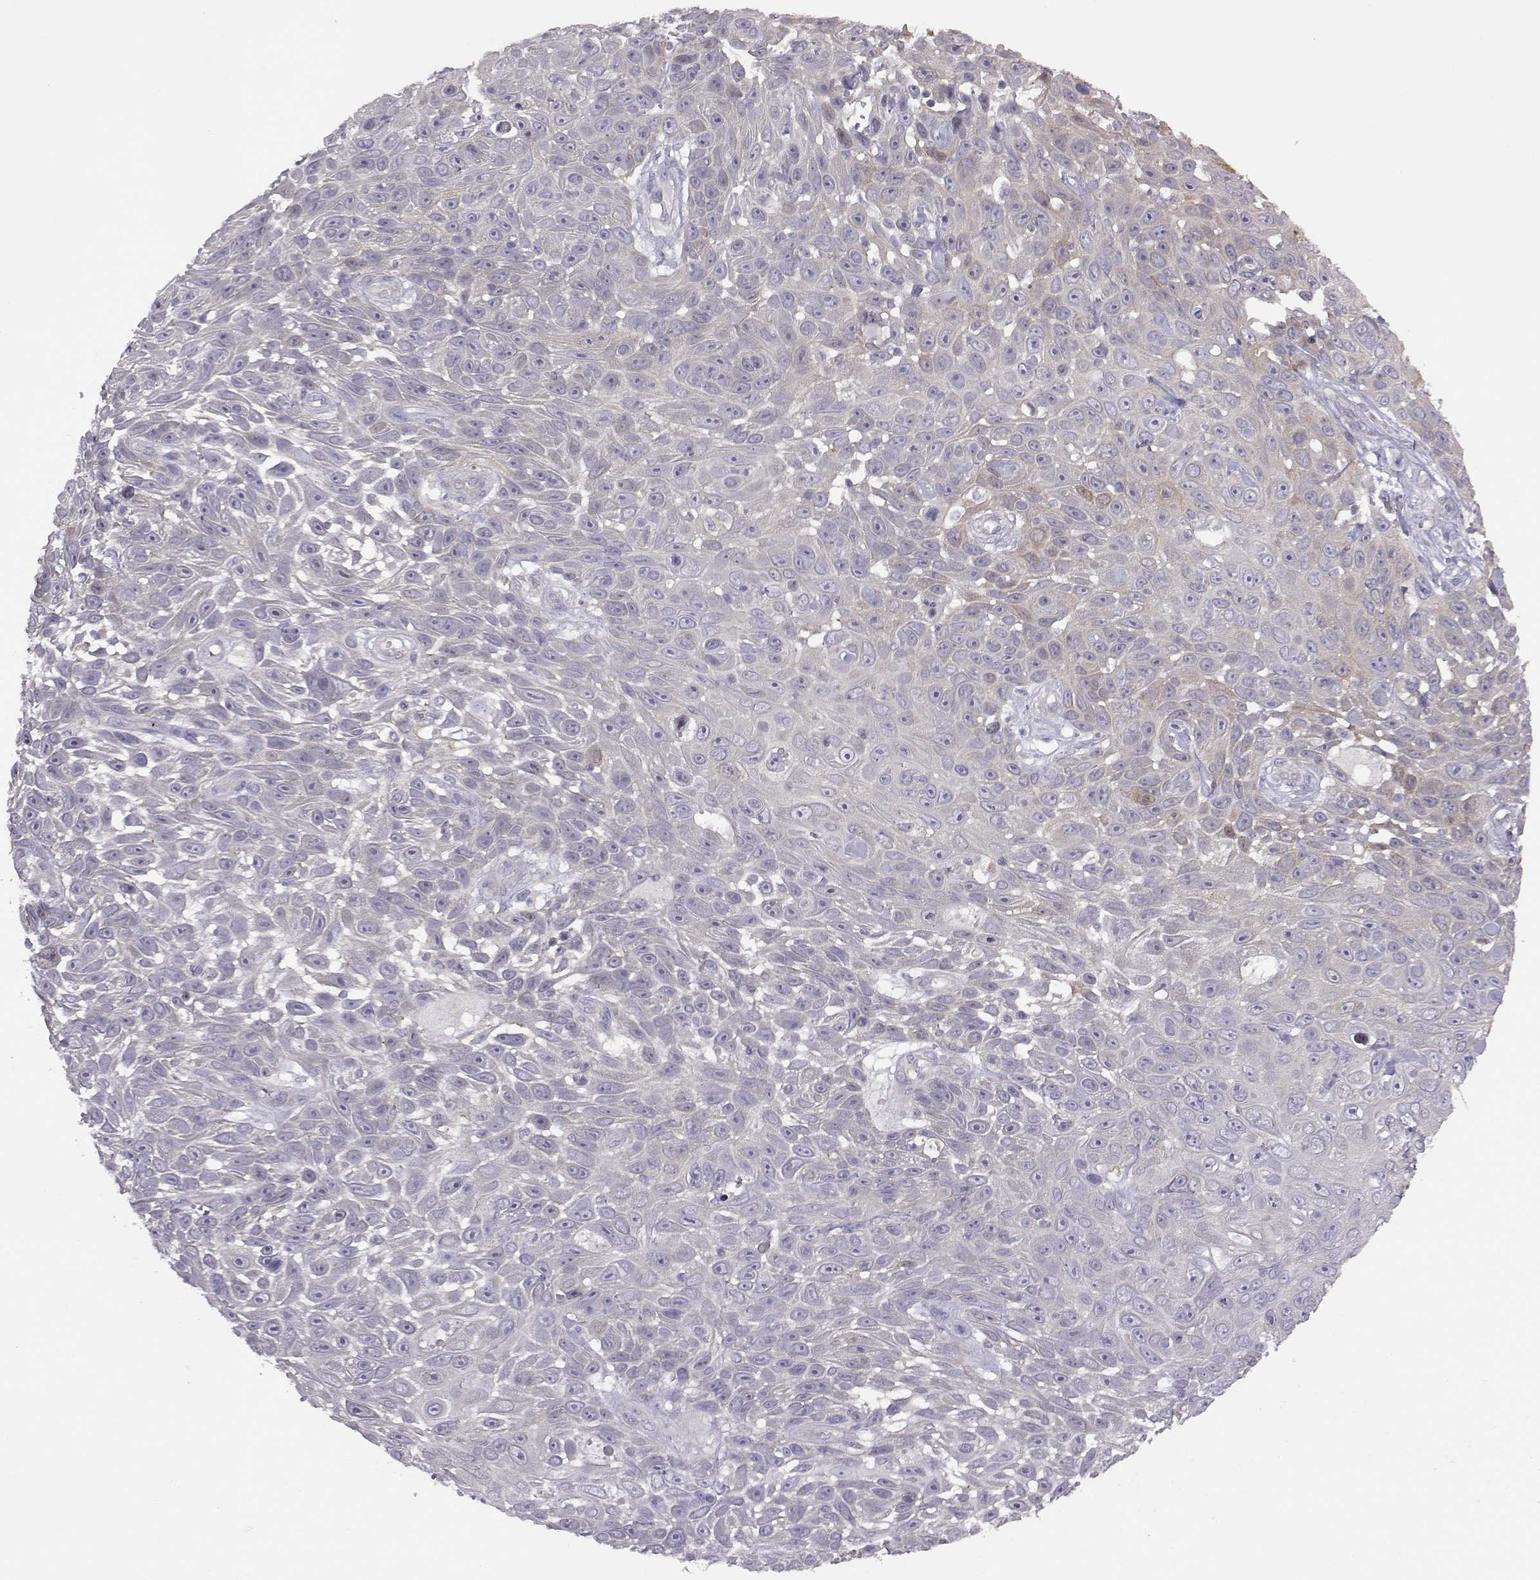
{"staining": {"intensity": "negative", "quantity": "none", "location": "none"}, "tissue": "skin cancer", "cell_type": "Tumor cells", "image_type": "cancer", "snomed": [{"axis": "morphology", "description": "Squamous cell carcinoma, NOS"}, {"axis": "topography", "description": "Skin"}], "caption": "Tumor cells show no significant protein positivity in skin cancer. (DAB (3,3'-diaminobenzidine) immunohistochemistry with hematoxylin counter stain).", "gene": "VGF", "patient": {"sex": "male", "age": 82}}